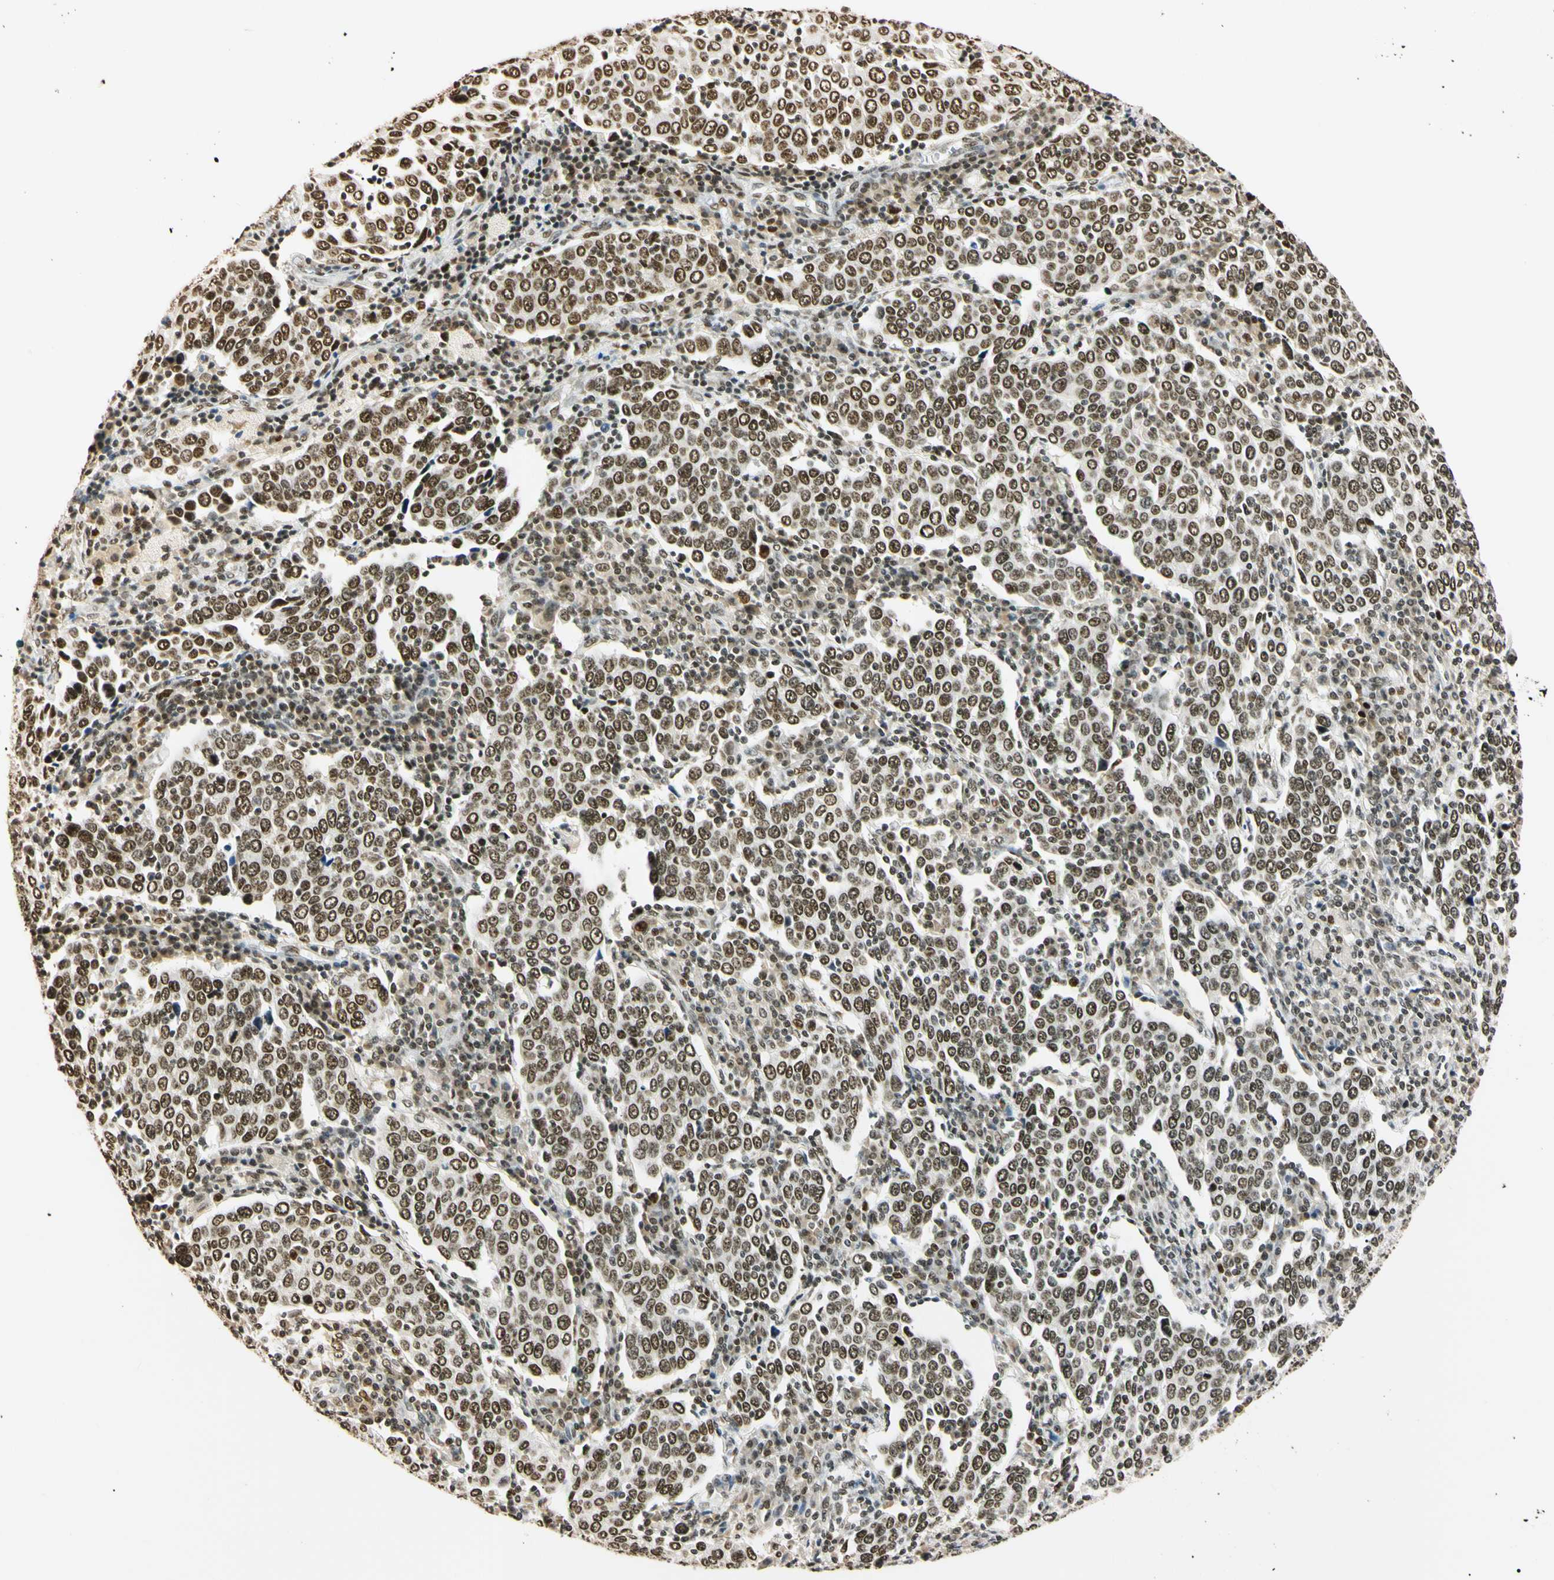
{"staining": {"intensity": "strong", "quantity": ">75%", "location": "nuclear"}, "tissue": "cervical cancer", "cell_type": "Tumor cells", "image_type": "cancer", "snomed": [{"axis": "morphology", "description": "Squamous cell carcinoma, NOS"}, {"axis": "topography", "description": "Cervix"}], "caption": "Immunohistochemistry (IHC) staining of cervical cancer (squamous cell carcinoma), which reveals high levels of strong nuclear expression in approximately >75% of tumor cells indicating strong nuclear protein positivity. The staining was performed using DAB (3,3'-diaminobenzidine) (brown) for protein detection and nuclei were counterstained in hematoxylin (blue).", "gene": "SMARCA5", "patient": {"sex": "female", "age": 40}}